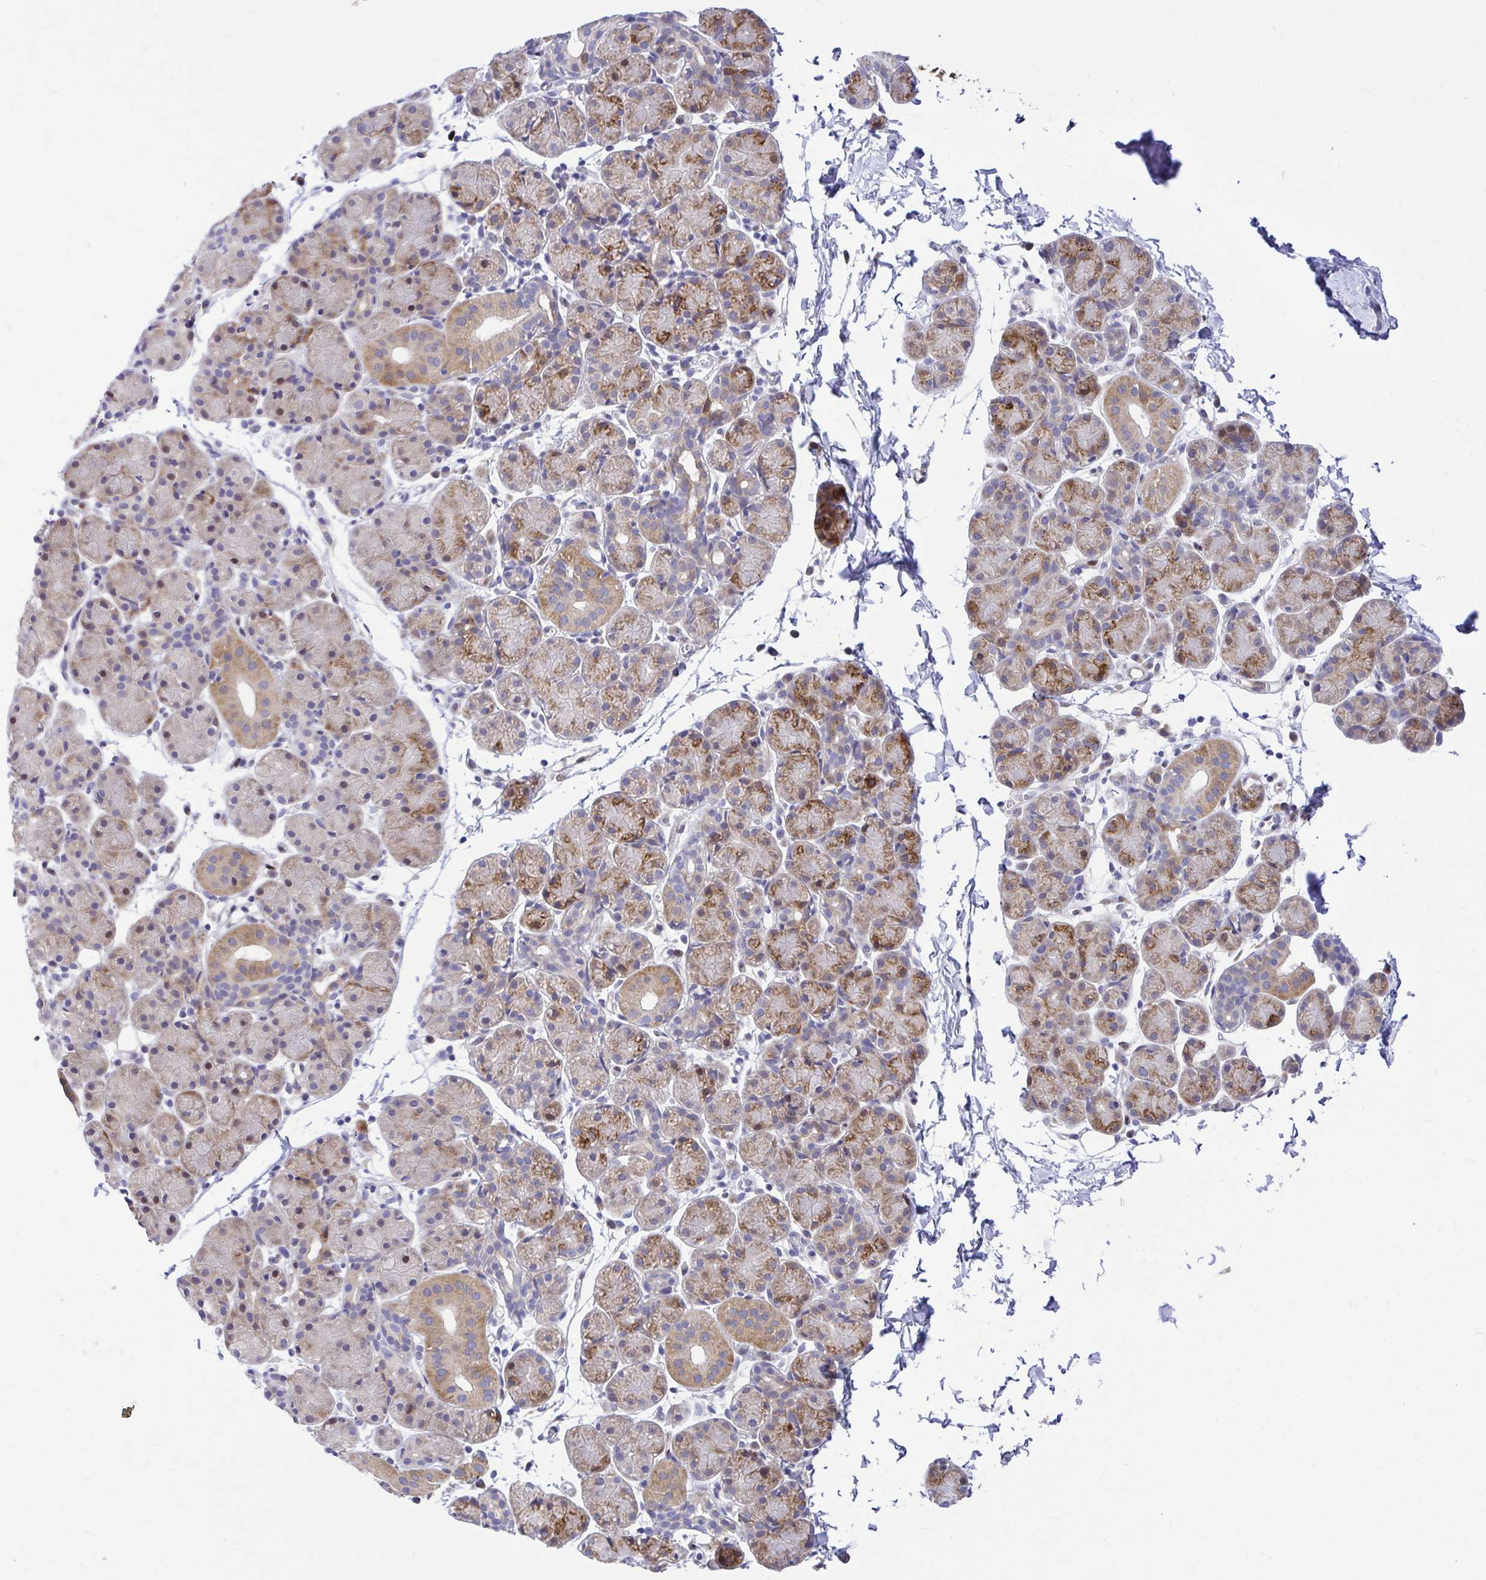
{"staining": {"intensity": "moderate", "quantity": "<25%", "location": "cytoplasmic/membranous"}, "tissue": "salivary gland", "cell_type": "Glandular cells", "image_type": "normal", "snomed": [{"axis": "morphology", "description": "Normal tissue, NOS"}, {"axis": "morphology", "description": "Inflammation, NOS"}, {"axis": "topography", "description": "Lymph node"}, {"axis": "topography", "description": "Salivary gland"}], "caption": "Immunohistochemistry histopathology image of unremarkable salivary gland stained for a protein (brown), which shows low levels of moderate cytoplasmic/membranous positivity in about <25% of glandular cells.", "gene": "GABBR2", "patient": {"sex": "male", "age": 3}}